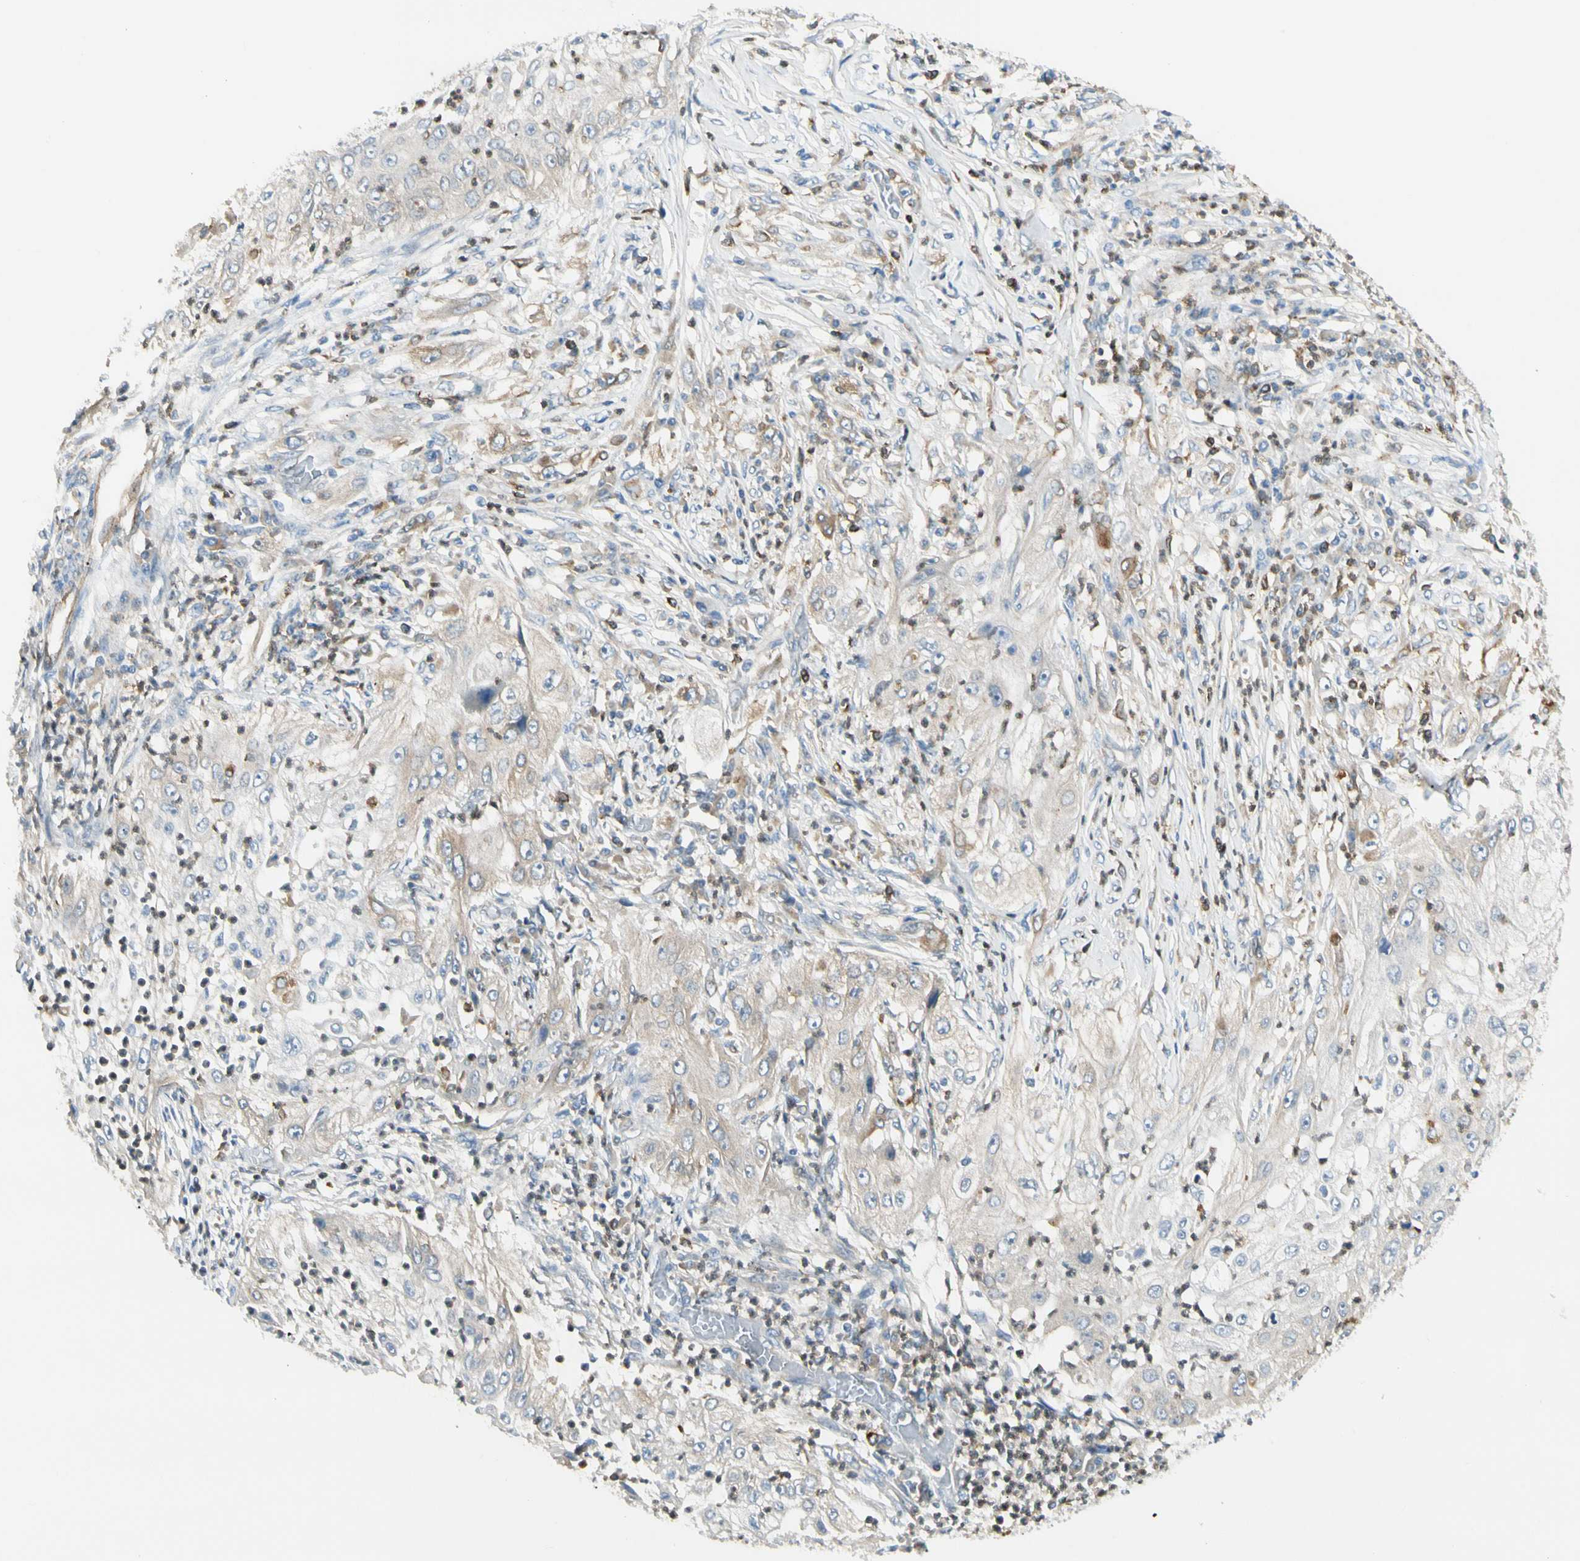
{"staining": {"intensity": "weak", "quantity": "<25%", "location": "cytoplasmic/membranous"}, "tissue": "lung cancer", "cell_type": "Tumor cells", "image_type": "cancer", "snomed": [{"axis": "morphology", "description": "Inflammation, NOS"}, {"axis": "morphology", "description": "Squamous cell carcinoma, NOS"}, {"axis": "topography", "description": "Lymph node"}, {"axis": "topography", "description": "Soft tissue"}, {"axis": "topography", "description": "Lung"}], "caption": "Tumor cells show no significant expression in lung cancer (squamous cell carcinoma). (Immunohistochemistry, brightfield microscopy, high magnification).", "gene": "LPCAT2", "patient": {"sex": "male", "age": 66}}